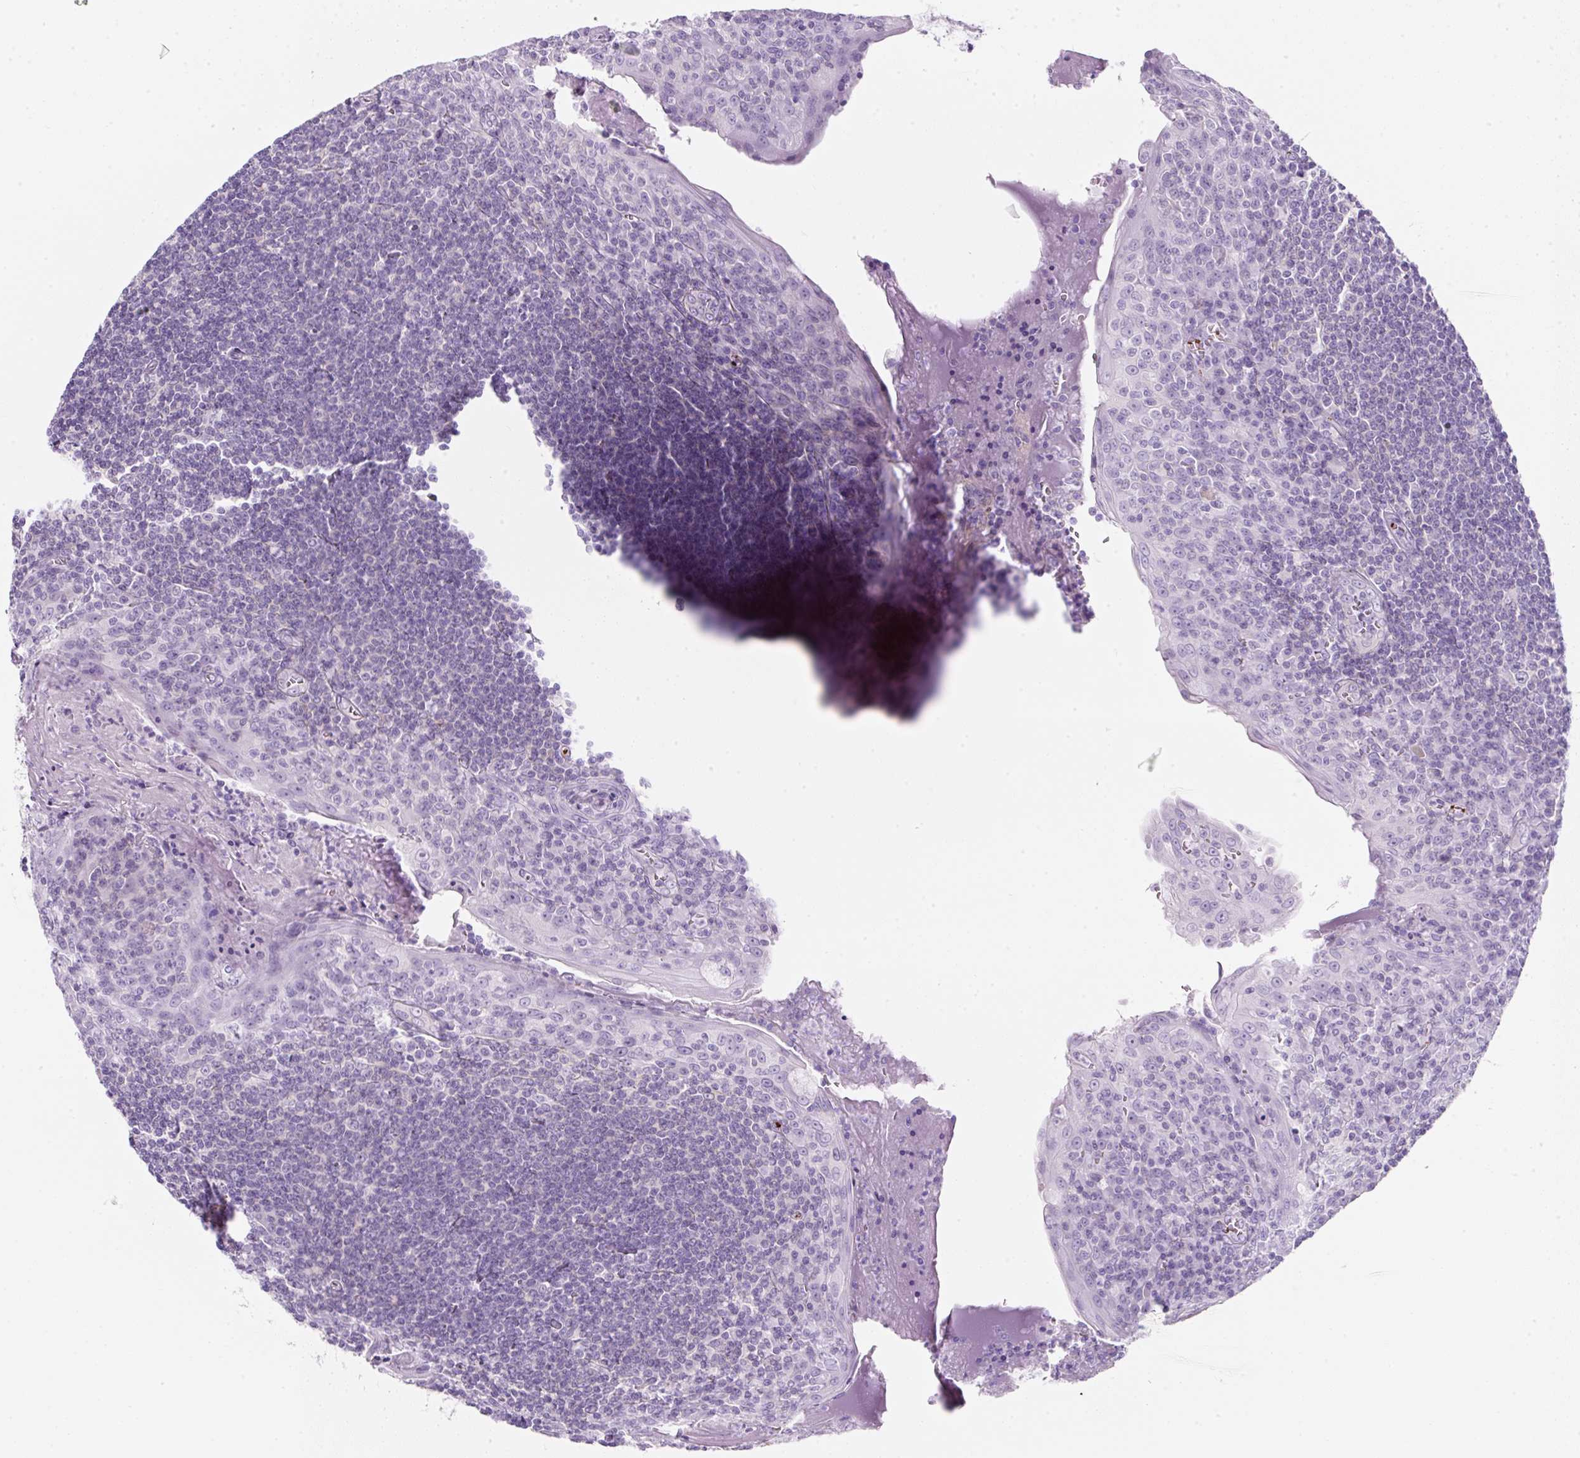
{"staining": {"intensity": "negative", "quantity": "none", "location": "none"}, "tissue": "tonsil", "cell_type": "Germinal center cells", "image_type": "normal", "snomed": [{"axis": "morphology", "description": "Normal tissue, NOS"}, {"axis": "topography", "description": "Tonsil"}], "caption": "Immunohistochemistry of unremarkable human tonsil demonstrates no staining in germinal center cells. (DAB immunohistochemistry (IHC) with hematoxylin counter stain).", "gene": "ENSG00000288796", "patient": {"sex": "male", "age": 27}}